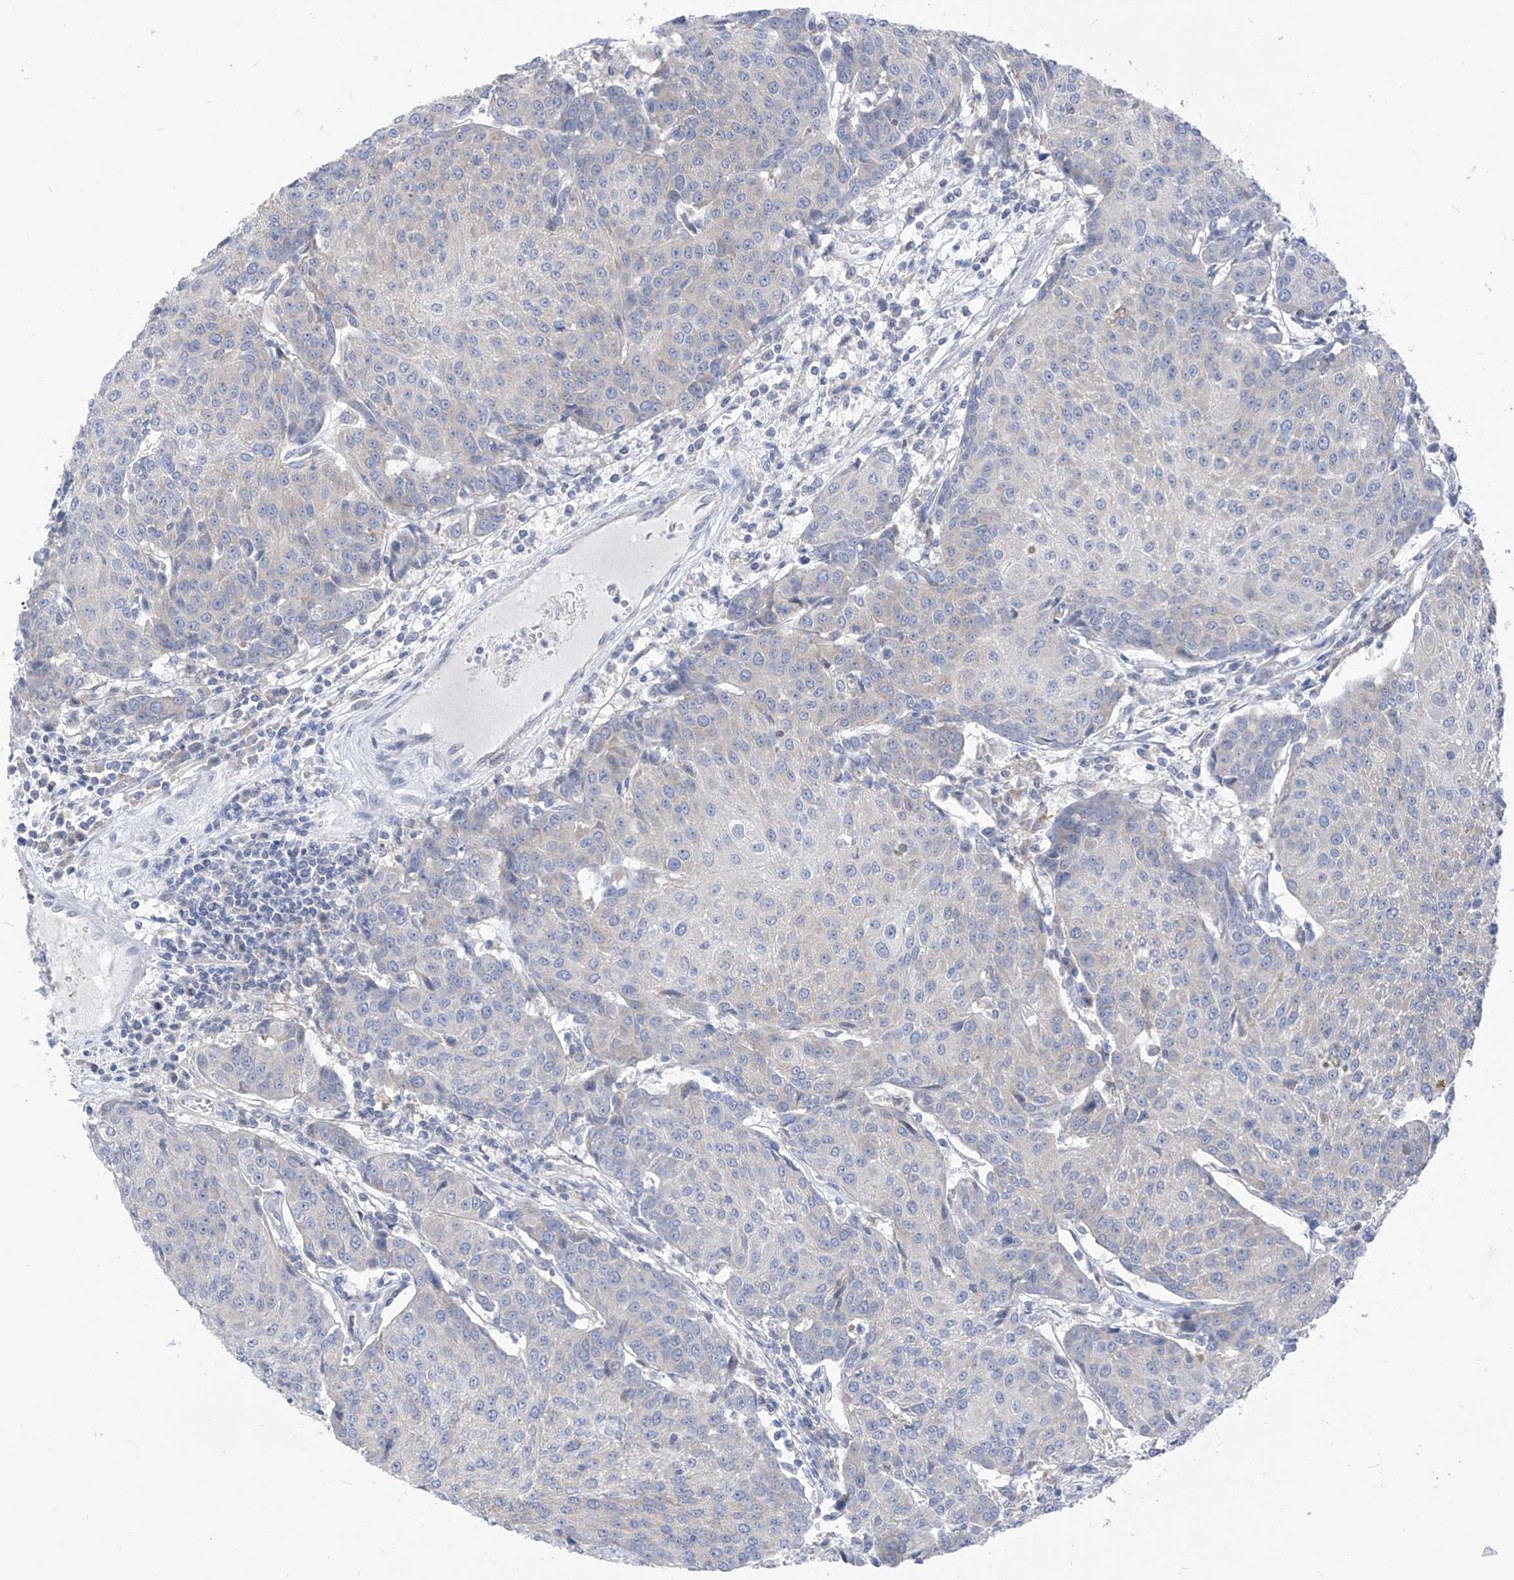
{"staining": {"intensity": "negative", "quantity": "none", "location": "none"}, "tissue": "urothelial cancer", "cell_type": "Tumor cells", "image_type": "cancer", "snomed": [{"axis": "morphology", "description": "Urothelial carcinoma, High grade"}, {"axis": "topography", "description": "Urinary bladder"}], "caption": "Histopathology image shows no protein positivity in tumor cells of high-grade urothelial carcinoma tissue.", "gene": "LDAH", "patient": {"sex": "female", "age": 85}}